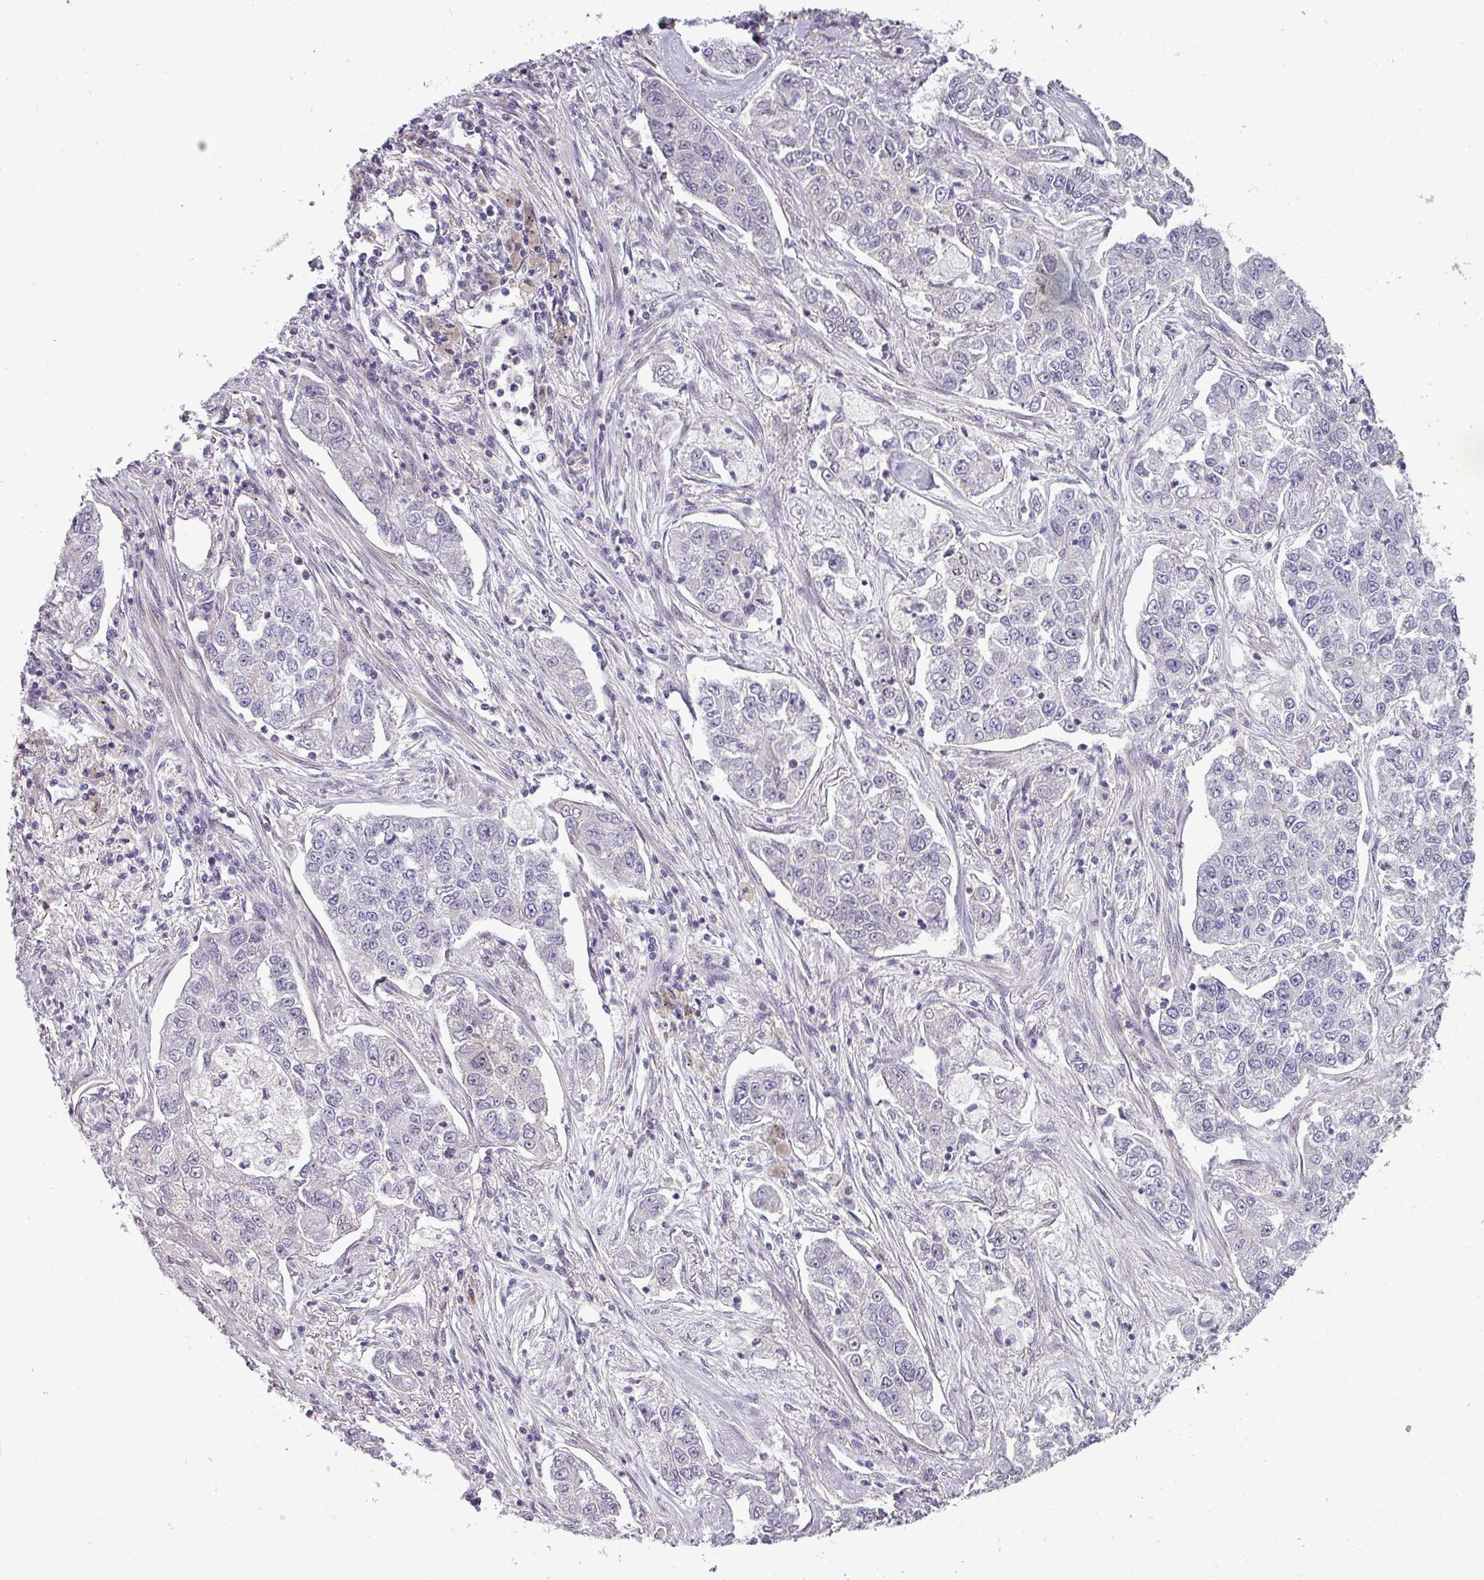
{"staining": {"intensity": "negative", "quantity": "none", "location": "none"}, "tissue": "lung cancer", "cell_type": "Tumor cells", "image_type": "cancer", "snomed": [{"axis": "morphology", "description": "Adenocarcinoma, NOS"}, {"axis": "topography", "description": "Lung"}], "caption": "DAB immunohistochemical staining of adenocarcinoma (lung) shows no significant staining in tumor cells.", "gene": "PRAMEF12", "patient": {"sex": "male", "age": 49}}